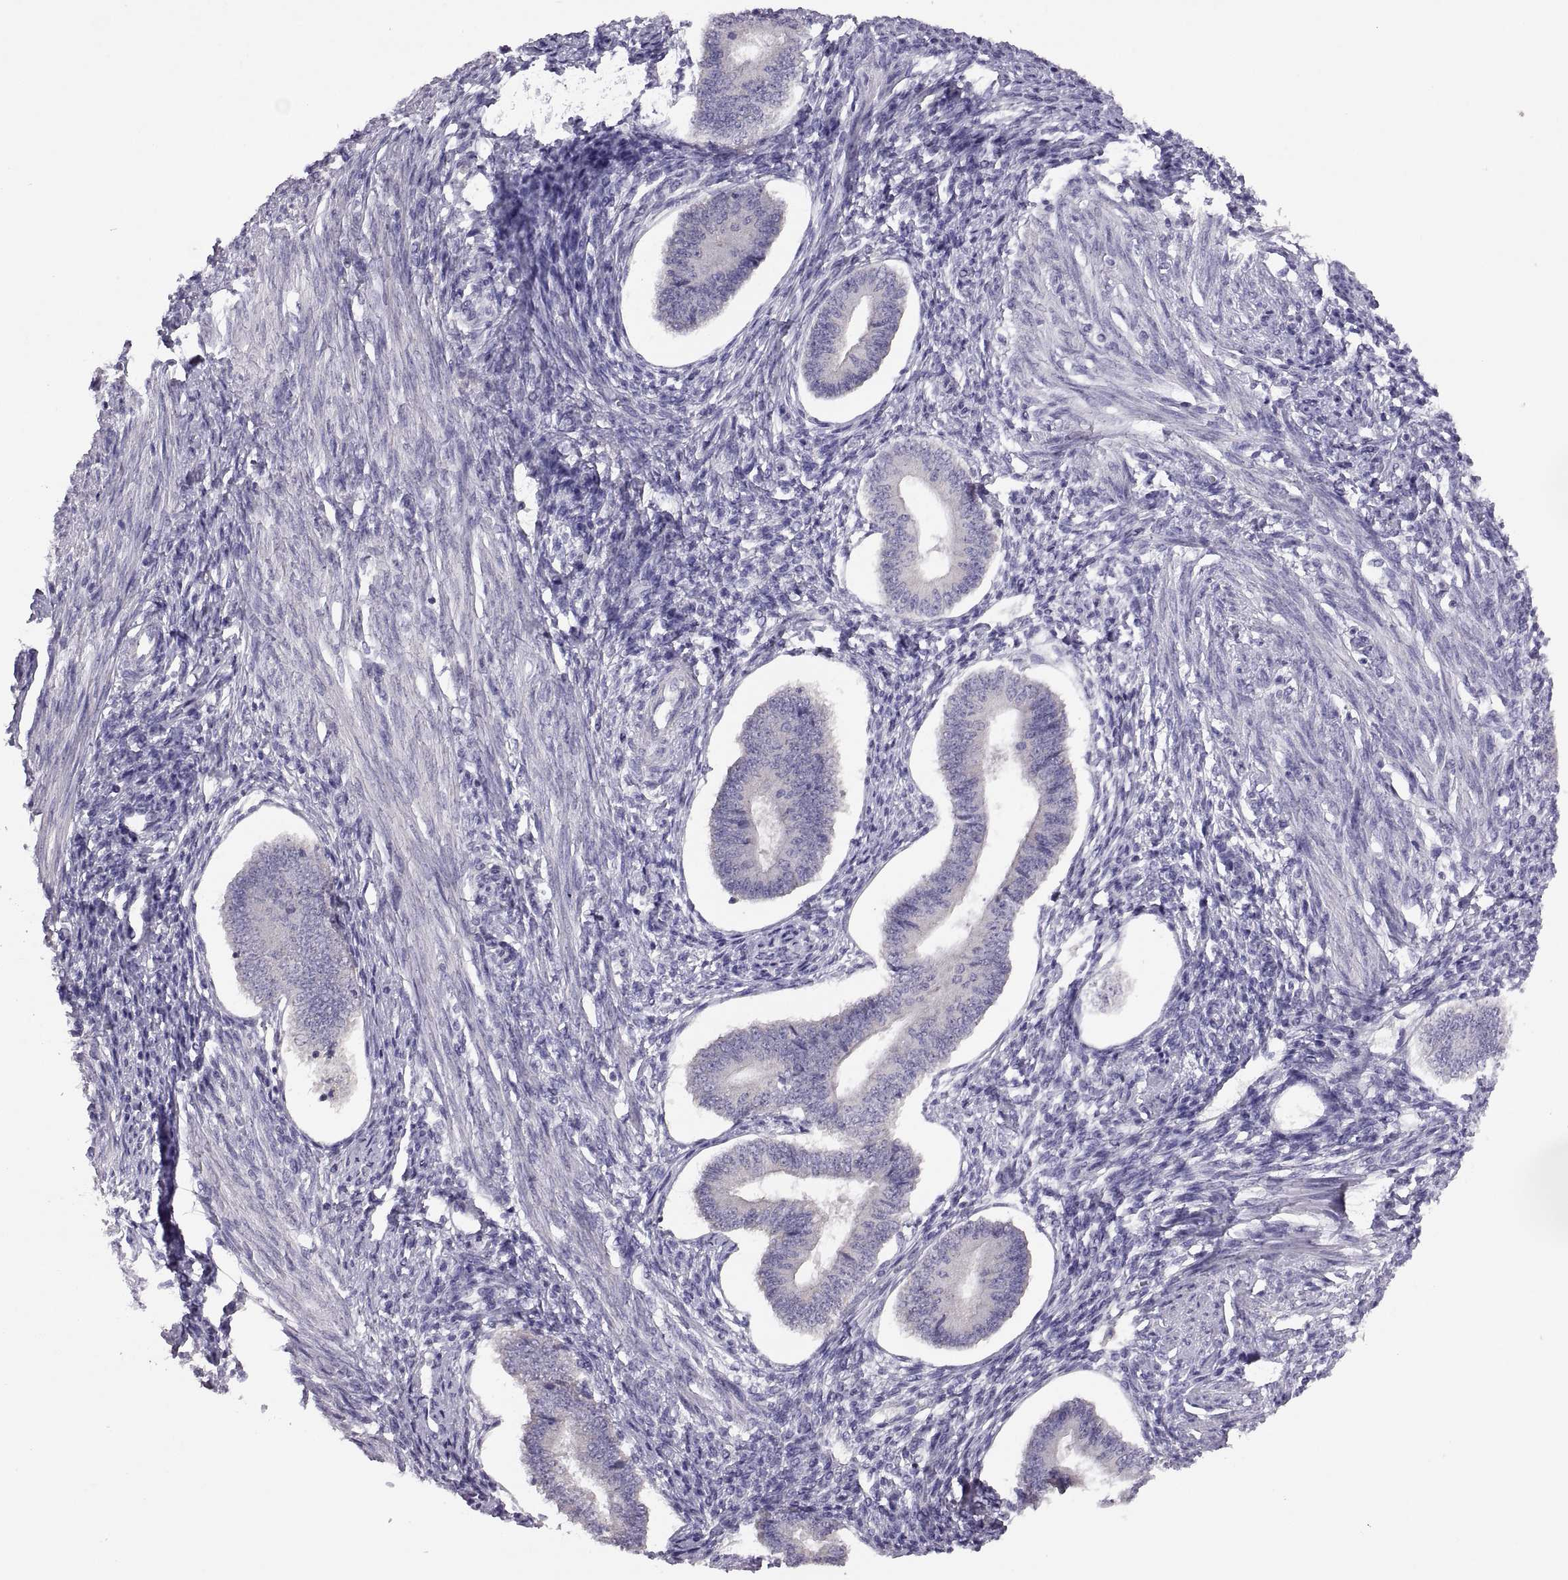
{"staining": {"intensity": "negative", "quantity": "none", "location": "none"}, "tissue": "endometrium", "cell_type": "Cells in endometrial stroma", "image_type": "normal", "snomed": [{"axis": "morphology", "description": "Normal tissue, NOS"}, {"axis": "topography", "description": "Endometrium"}], "caption": "This image is of benign endometrium stained with immunohistochemistry to label a protein in brown with the nuclei are counter-stained blue. There is no staining in cells in endometrial stroma.", "gene": "TBX19", "patient": {"sex": "female", "age": 42}}